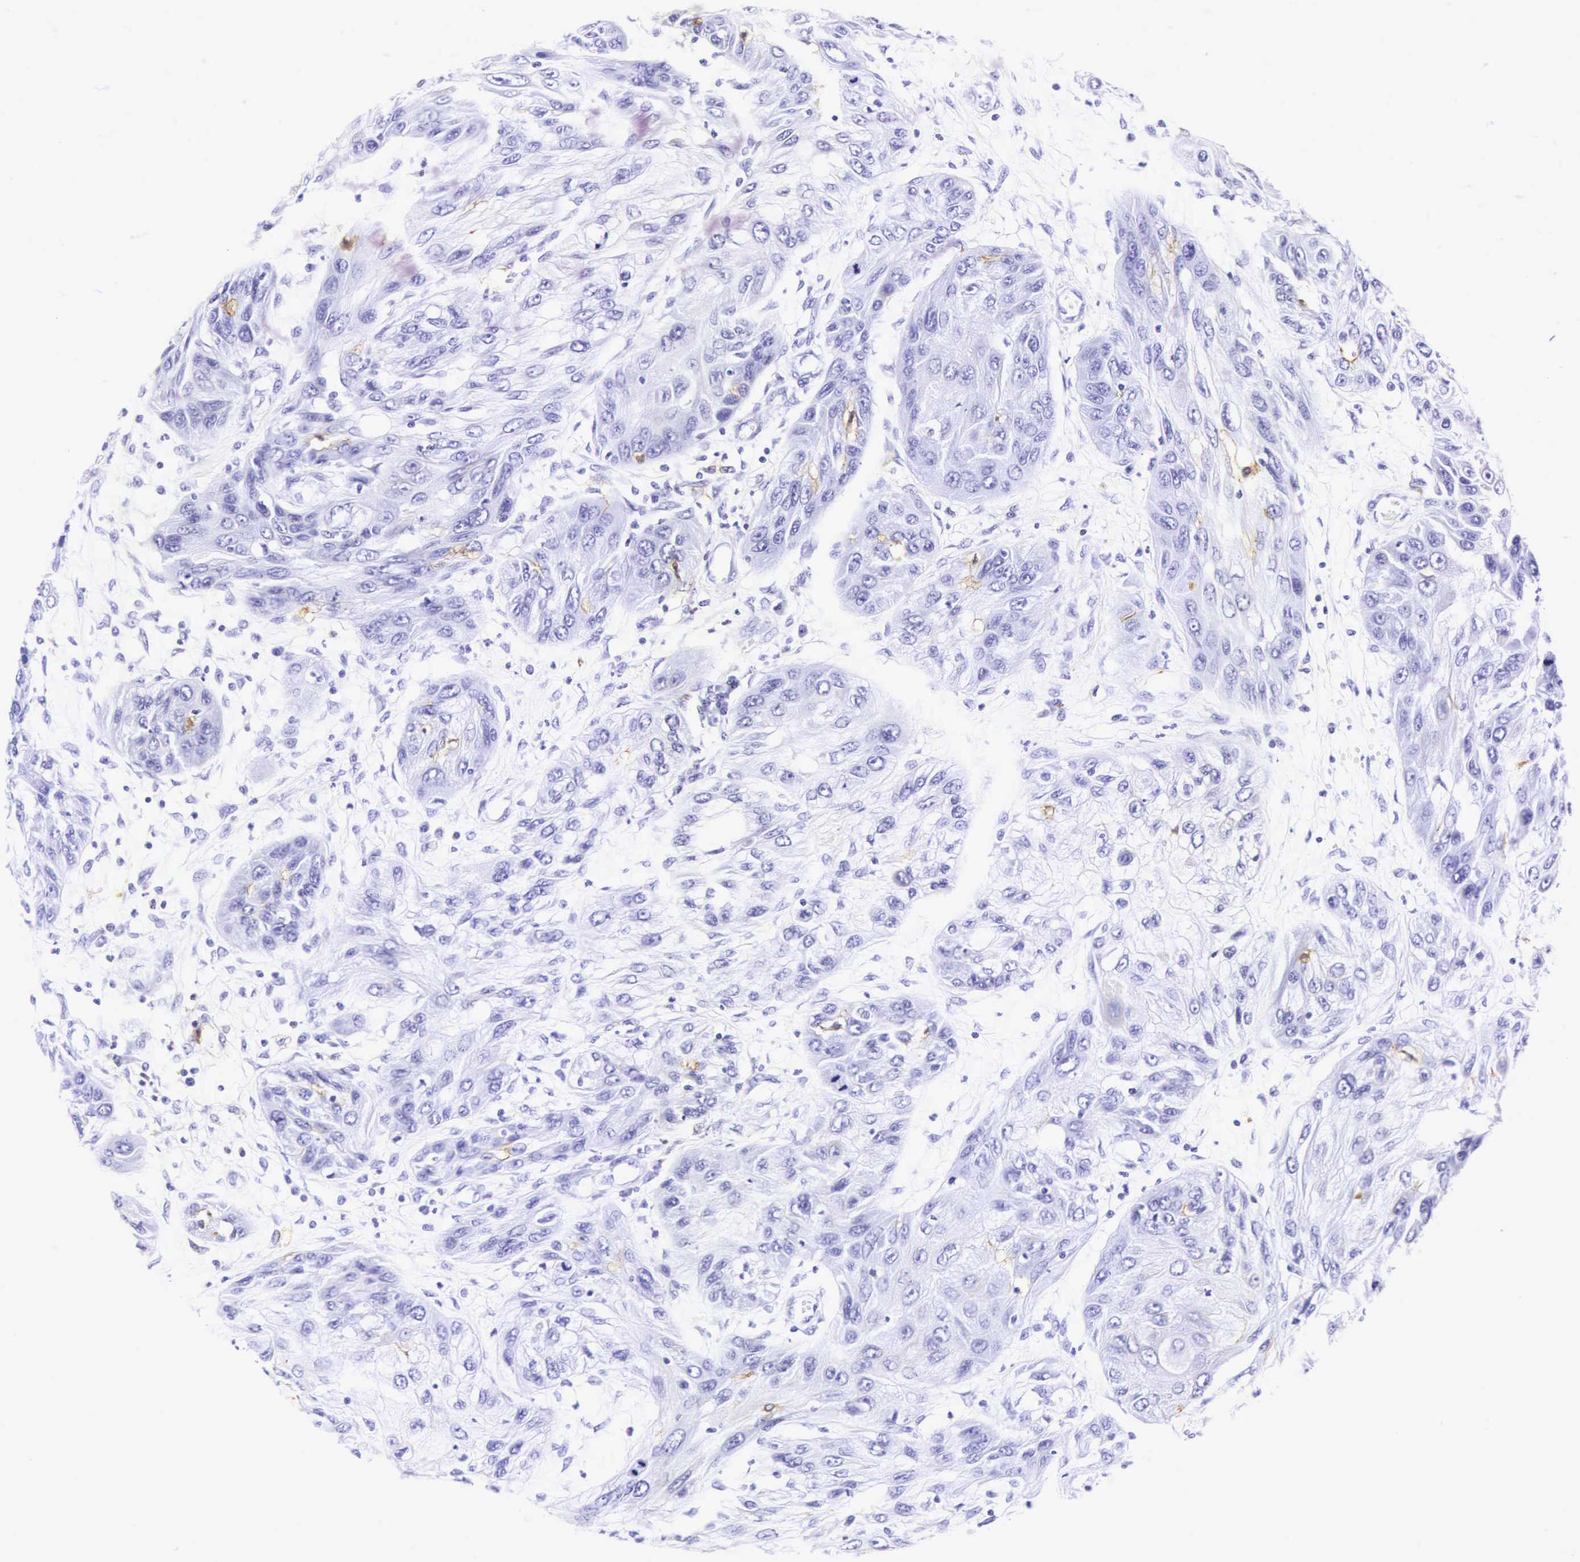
{"staining": {"intensity": "negative", "quantity": "none", "location": "none"}, "tissue": "skin cancer", "cell_type": "Tumor cells", "image_type": "cancer", "snomed": [{"axis": "morphology", "description": "Squamous cell carcinoma, NOS"}, {"axis": "topography", "description": "Skin"}, {"axis": "topography", "description": "Anal"}], "caption": "Immunohistochemical staining of skin cancer displays no significant expression in tumor cells.", "gene": "CD1A", "patient": {"sex": "male", "age": 61}}